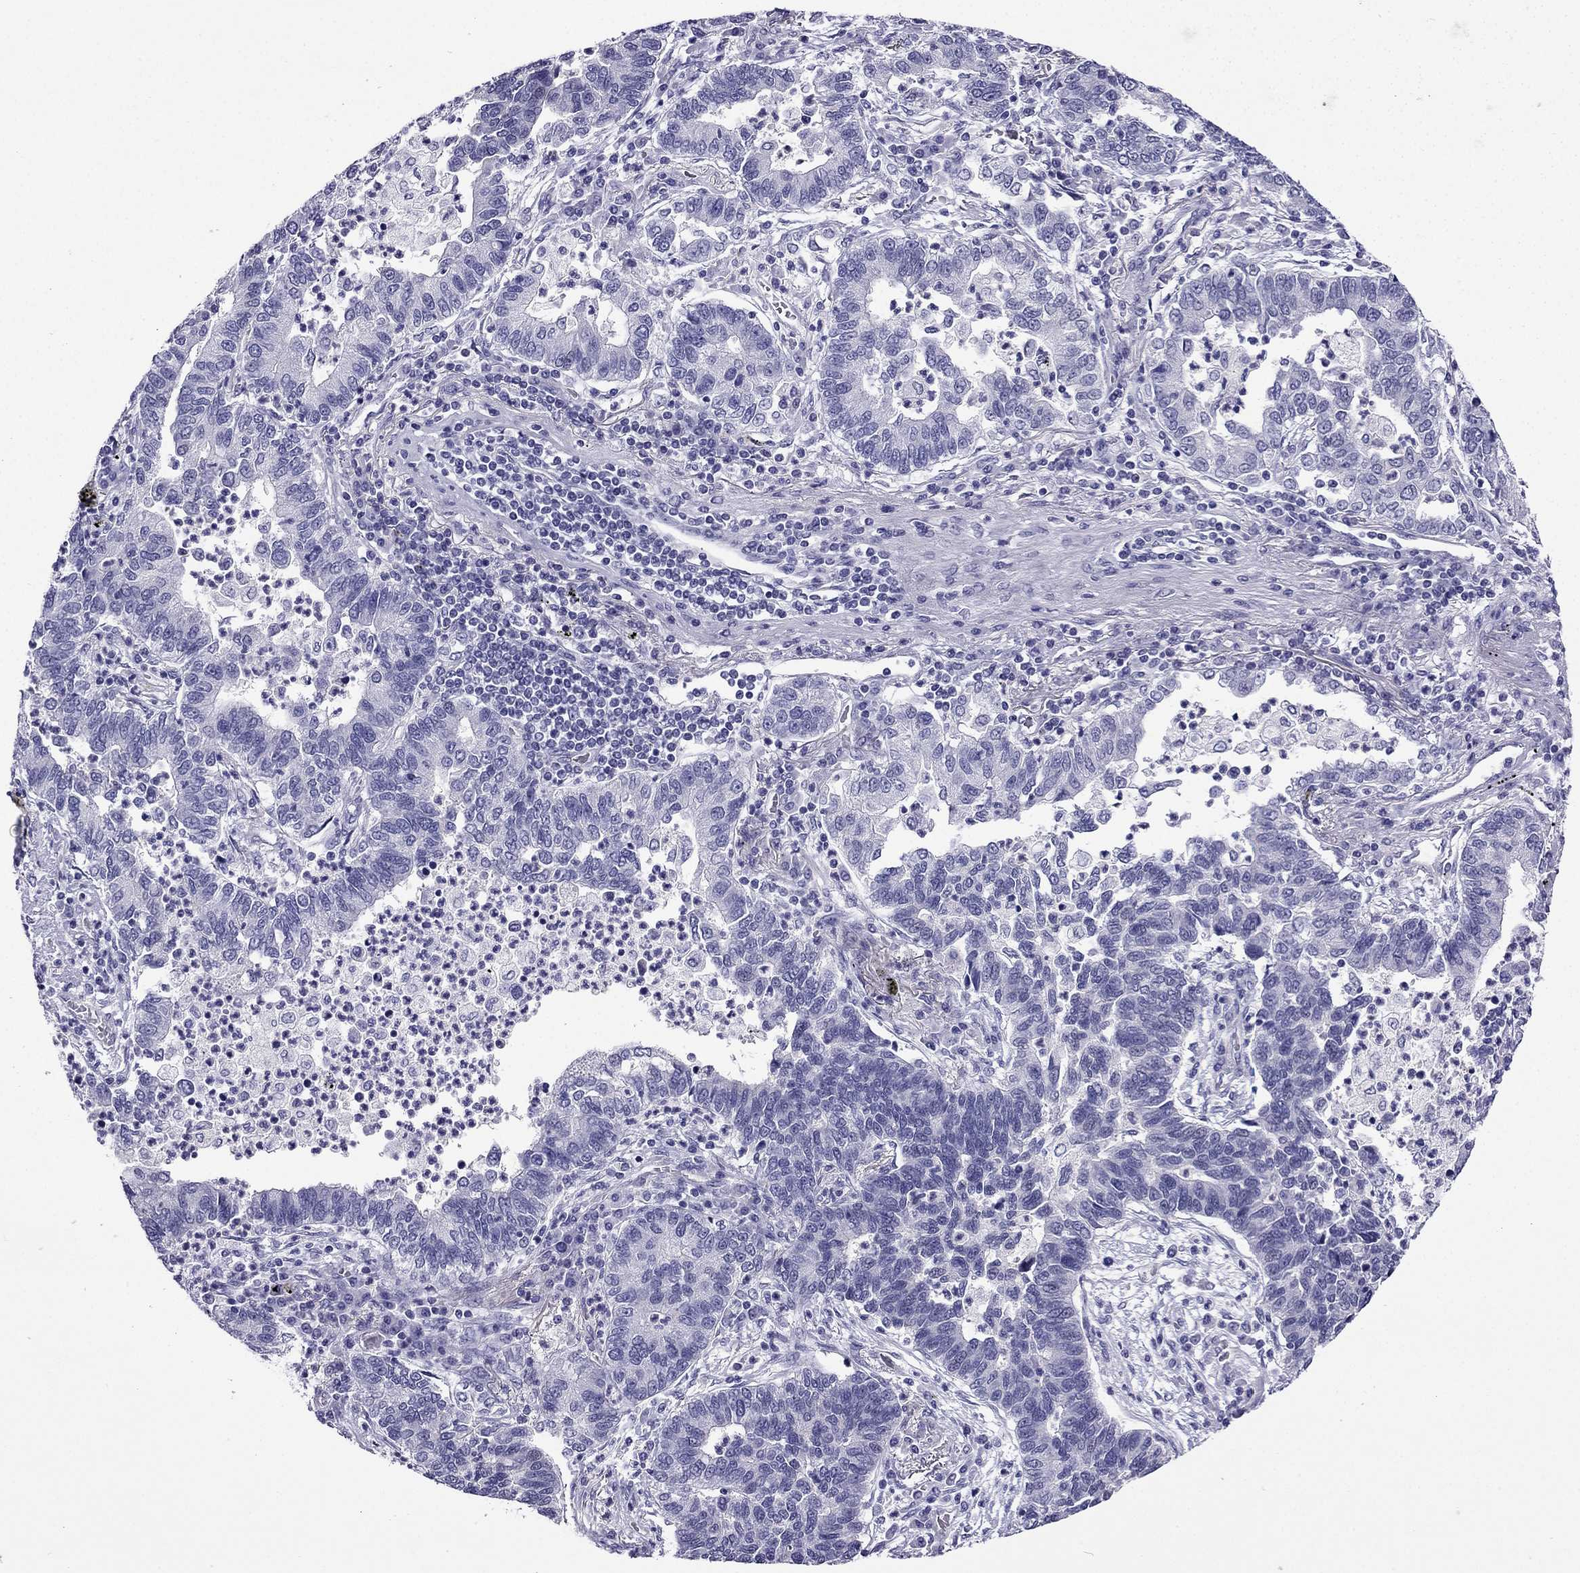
{"staining": {"intensity": "negative", "quantity": "none", "location": "none"}, "tissue": "lung cancer", "cell_type": "Tumor cells", "image_type": "cancer", "snomed": [{"axis": "morphology", "description": "Adenocarcinoma, NOS"}, {"axis": "topography", "description": "Lung"}], "caption": "The image demonstrates no significant positivity in tumor cells of lung cancer (adenocarcinoma).", "gene": "KCNJ10", "patient": {"sex": "female", "age": 57}}